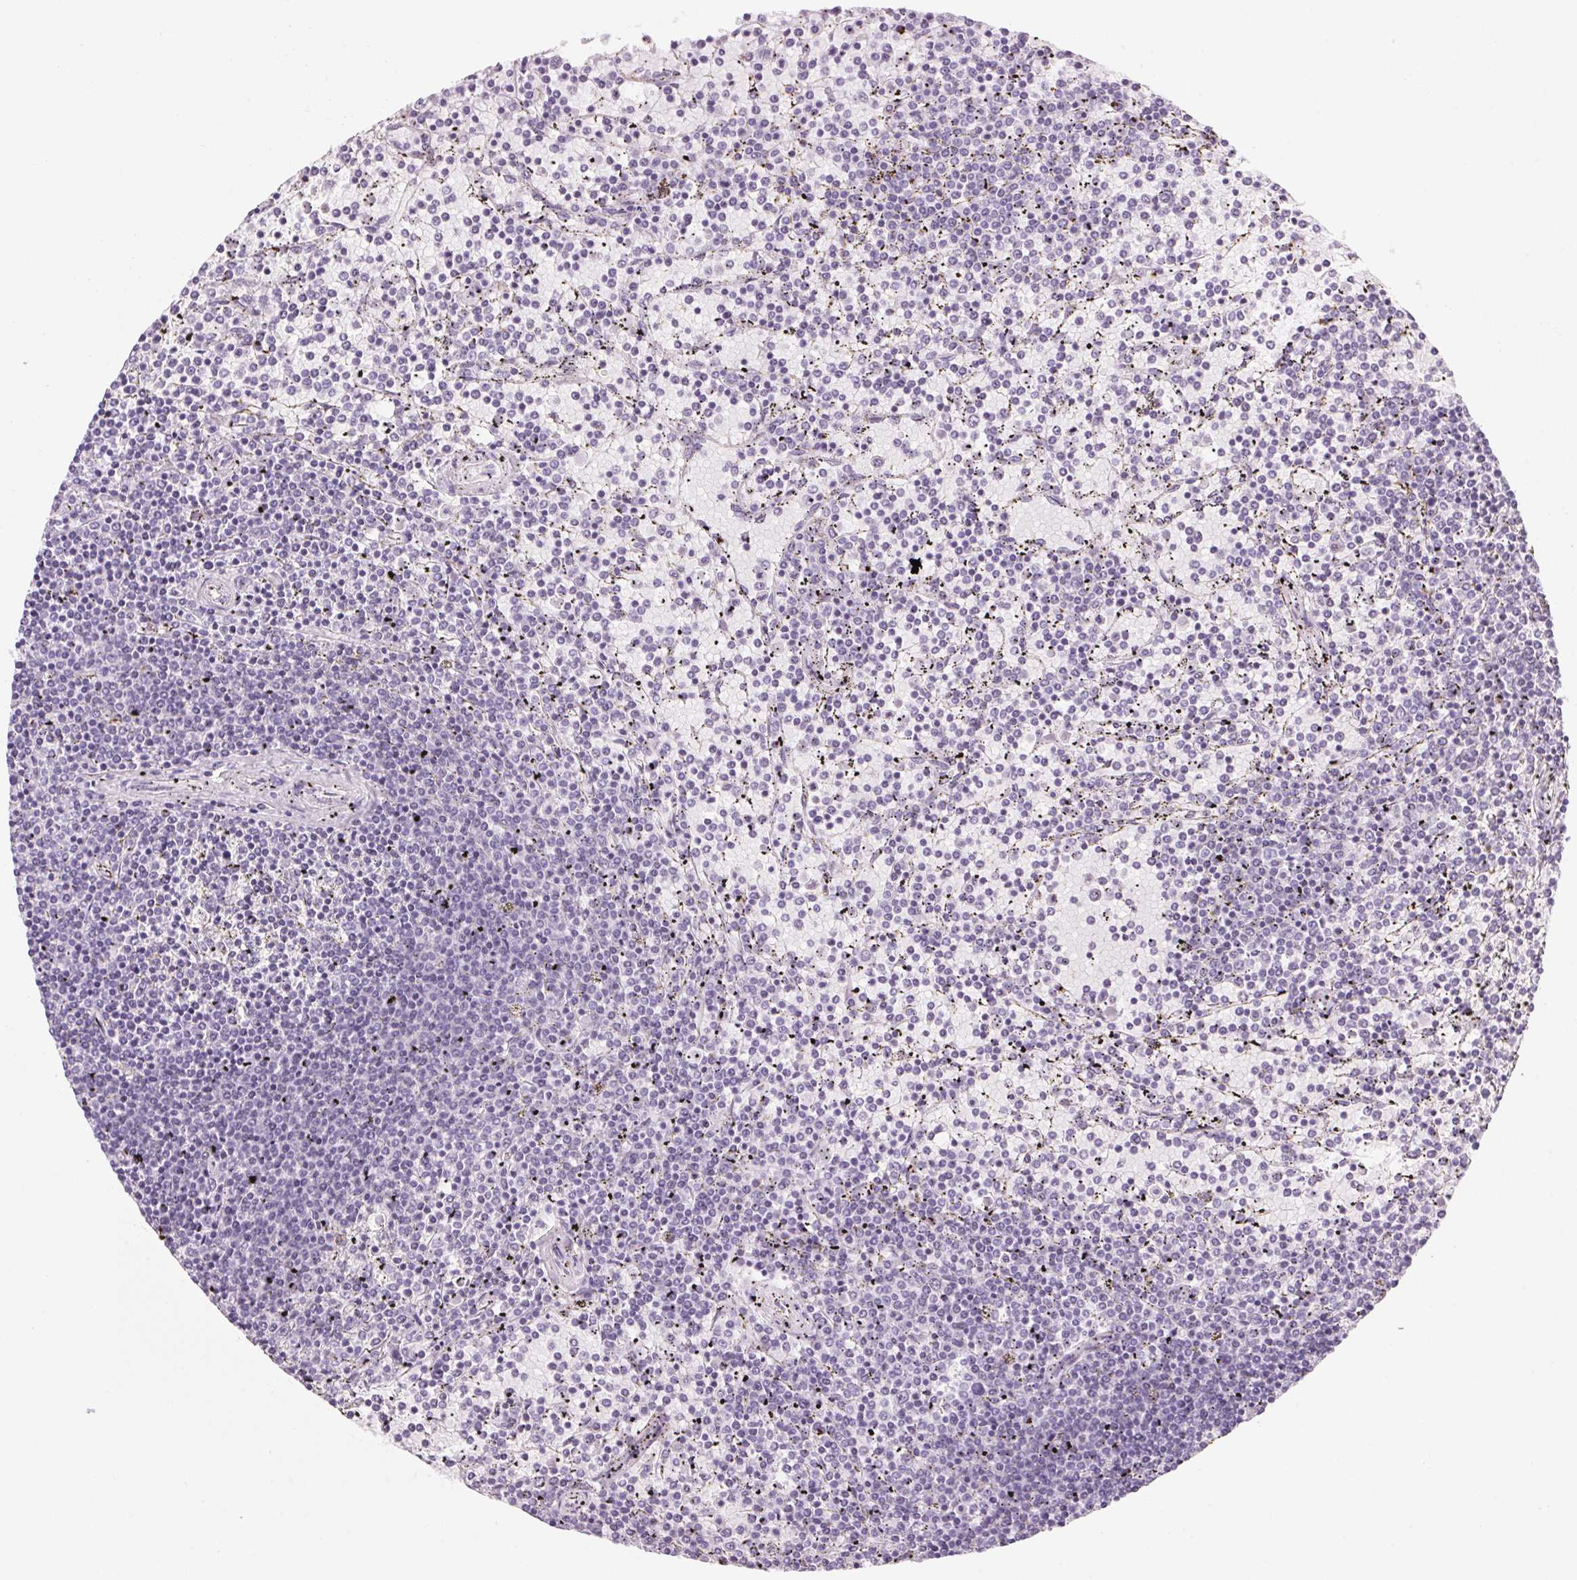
{"staining": {"intensity": "negative", "quantity": "none", "location": "none"}, "tissue": "lymphoma", "cell_type": "Tumor cells", "image_type": "cancer", "snomed": [{"axis": "morphology", "description": "Malignant lymphoma, non-Hodgkin's type, Low grade"}, {"axis": "topography", "description": "Spleen"}], "caption": "High magnification brightfield microscopy of lymphoma stained with DAB (3,3'-diaminobenzidine) (brown) and counterstained with hematoxylin (blue): tumor cells show no significant positivity. (Stains: DAB (3,3'-diaminobenzidine) immunohistochemistry (IHC) with hematoxylin counter stain, Microscopy: brightfield microscopy at high magnification).", "gene": "RPTN", "patient": {"sex": "female", "age": 77}}